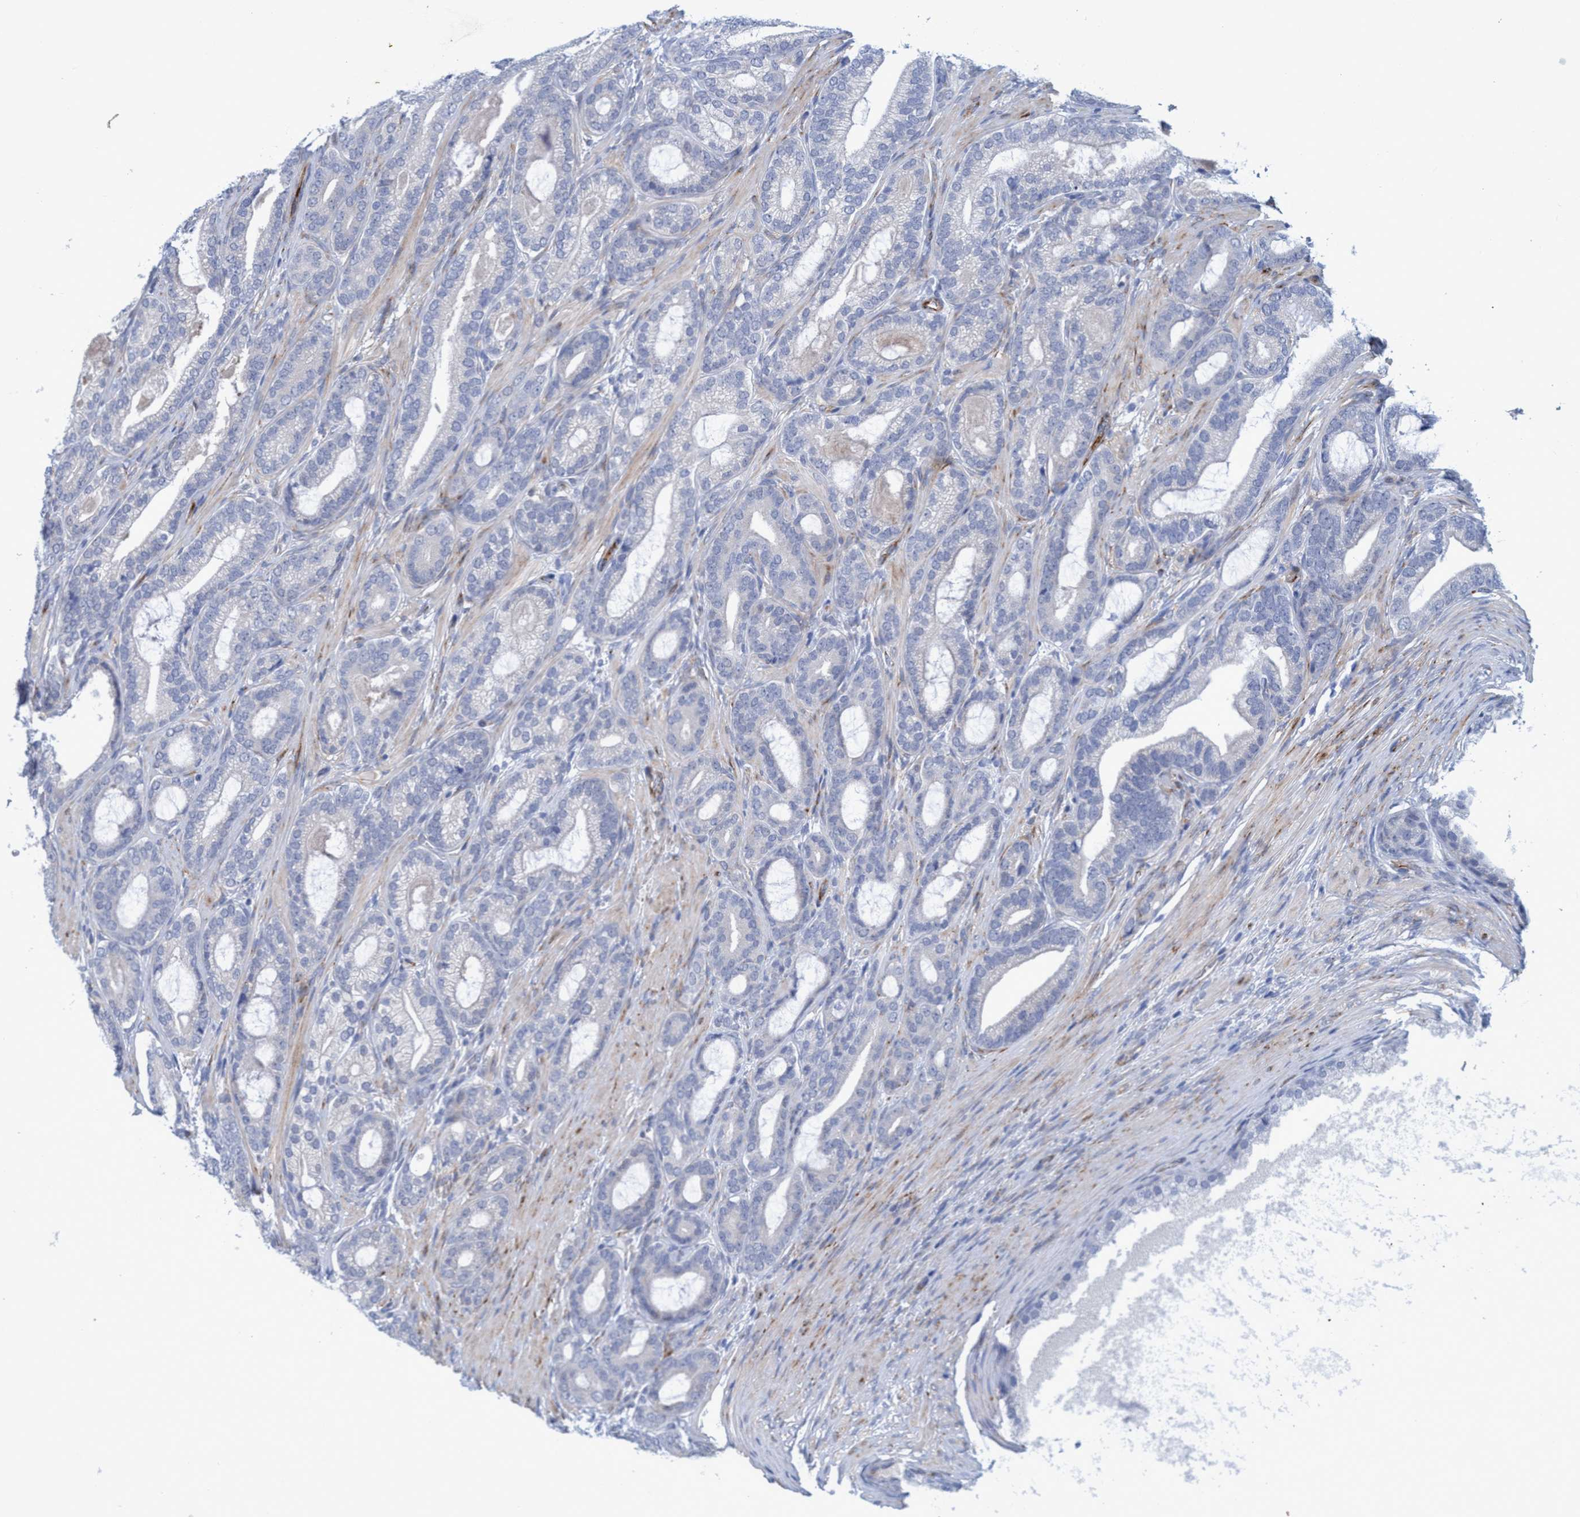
{"staining": {"intensity": "negative", "quantity": "none", "location": "none"}, "tissue": "prostate cancer", "cell_type": "Tumor cells", "image_type": "cancer", "snomed": [{"axis": "morphology", "description": "Adenocarcinoma, High grade"}, {"axis": "topography", "description": "Prostate"}], "caption": "Immunohistochemistry of prostate cancer (high-grade adenocarcinoma) exhibits no expression in tumor cells.", "gene": "SLC43A2", "patient": {"sex": "male", "age": 60}}